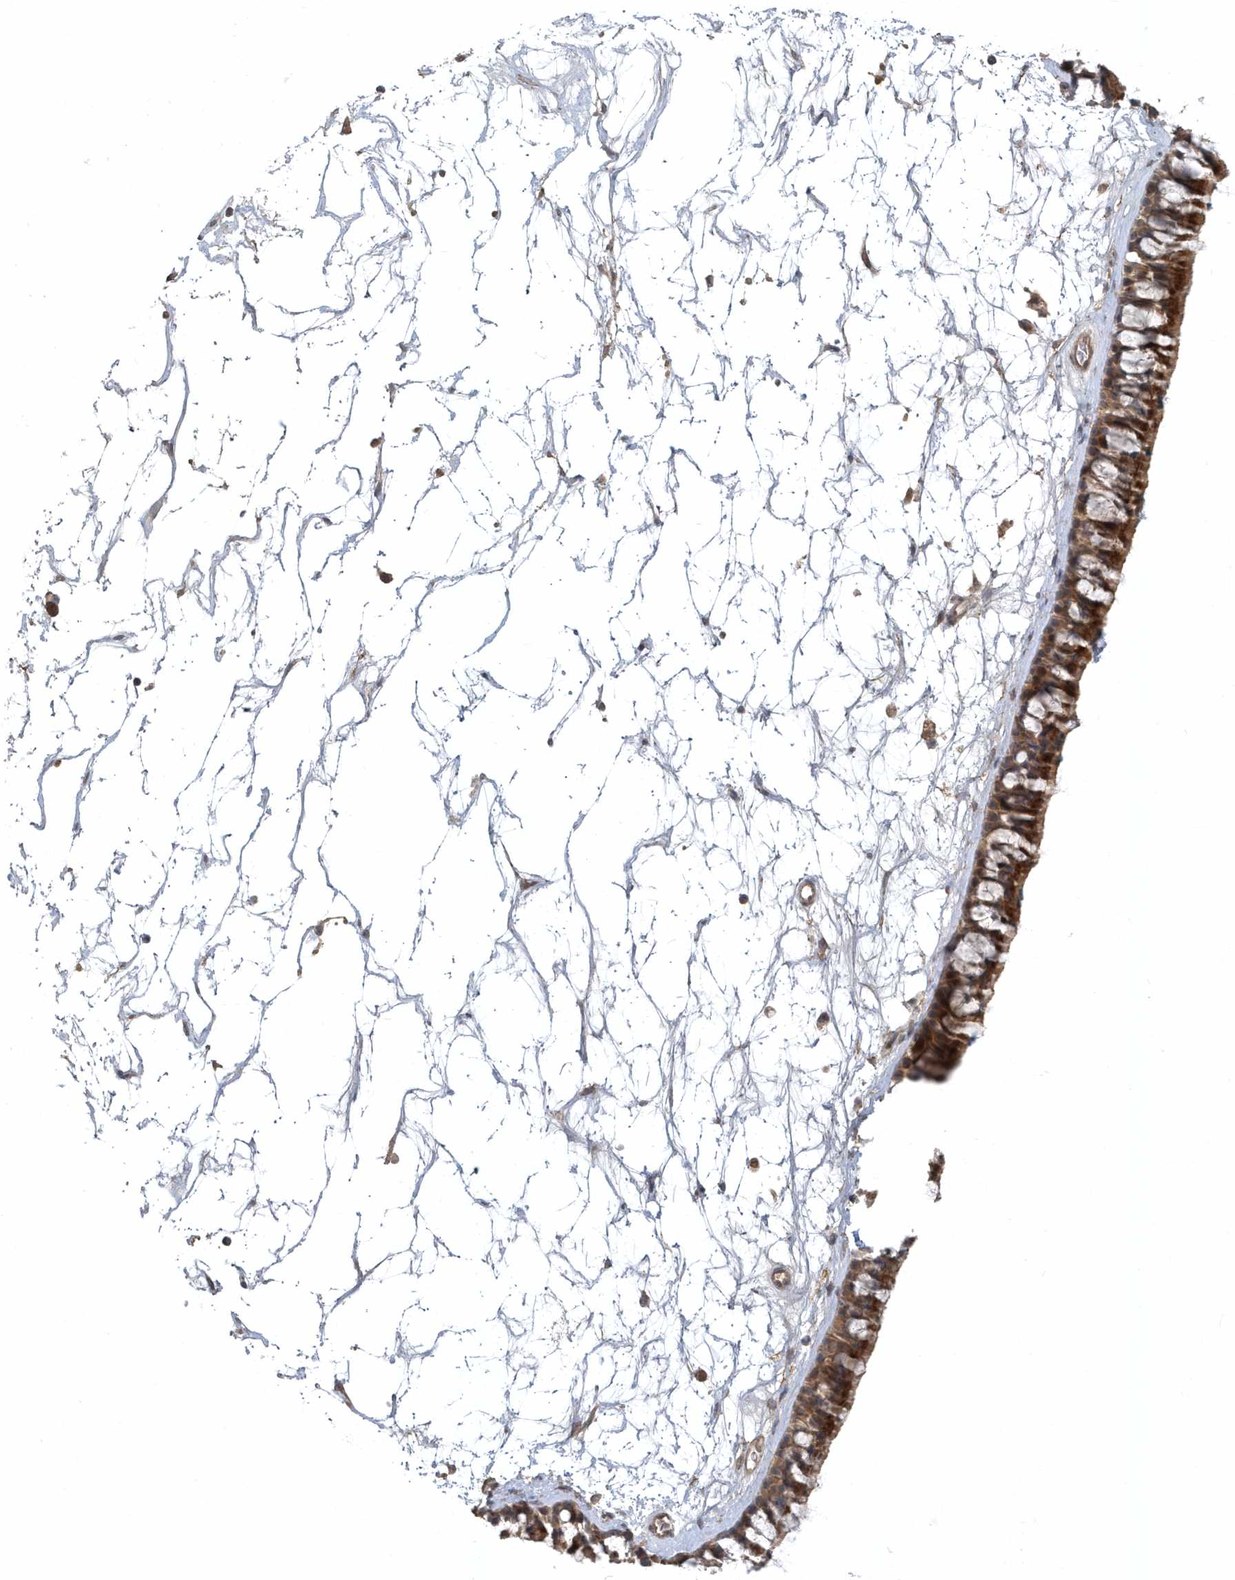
{"staining": {"intensity": "moderate", "quantity": ">75%", "location": "cytoplasmic/membranous,nuclear"}, "tissue": "nasopharynx", "cell_type": "Respiratory epithelial cells", "image_type": "normal", "snomed": [{"axis": "morphology", "description": "Normal tissue, NOS"}, {"axis": "topography", "description": "Nasopharynx"}], "caption": "This is an image of IHC staining of normal nasopharynx, which shows moderate positivity in the cytoplasmic/membranous,nuclear of respiratory epithelial cells.", "gene": "TRAIP", "patient": {"sex": "male", "age": 64}}